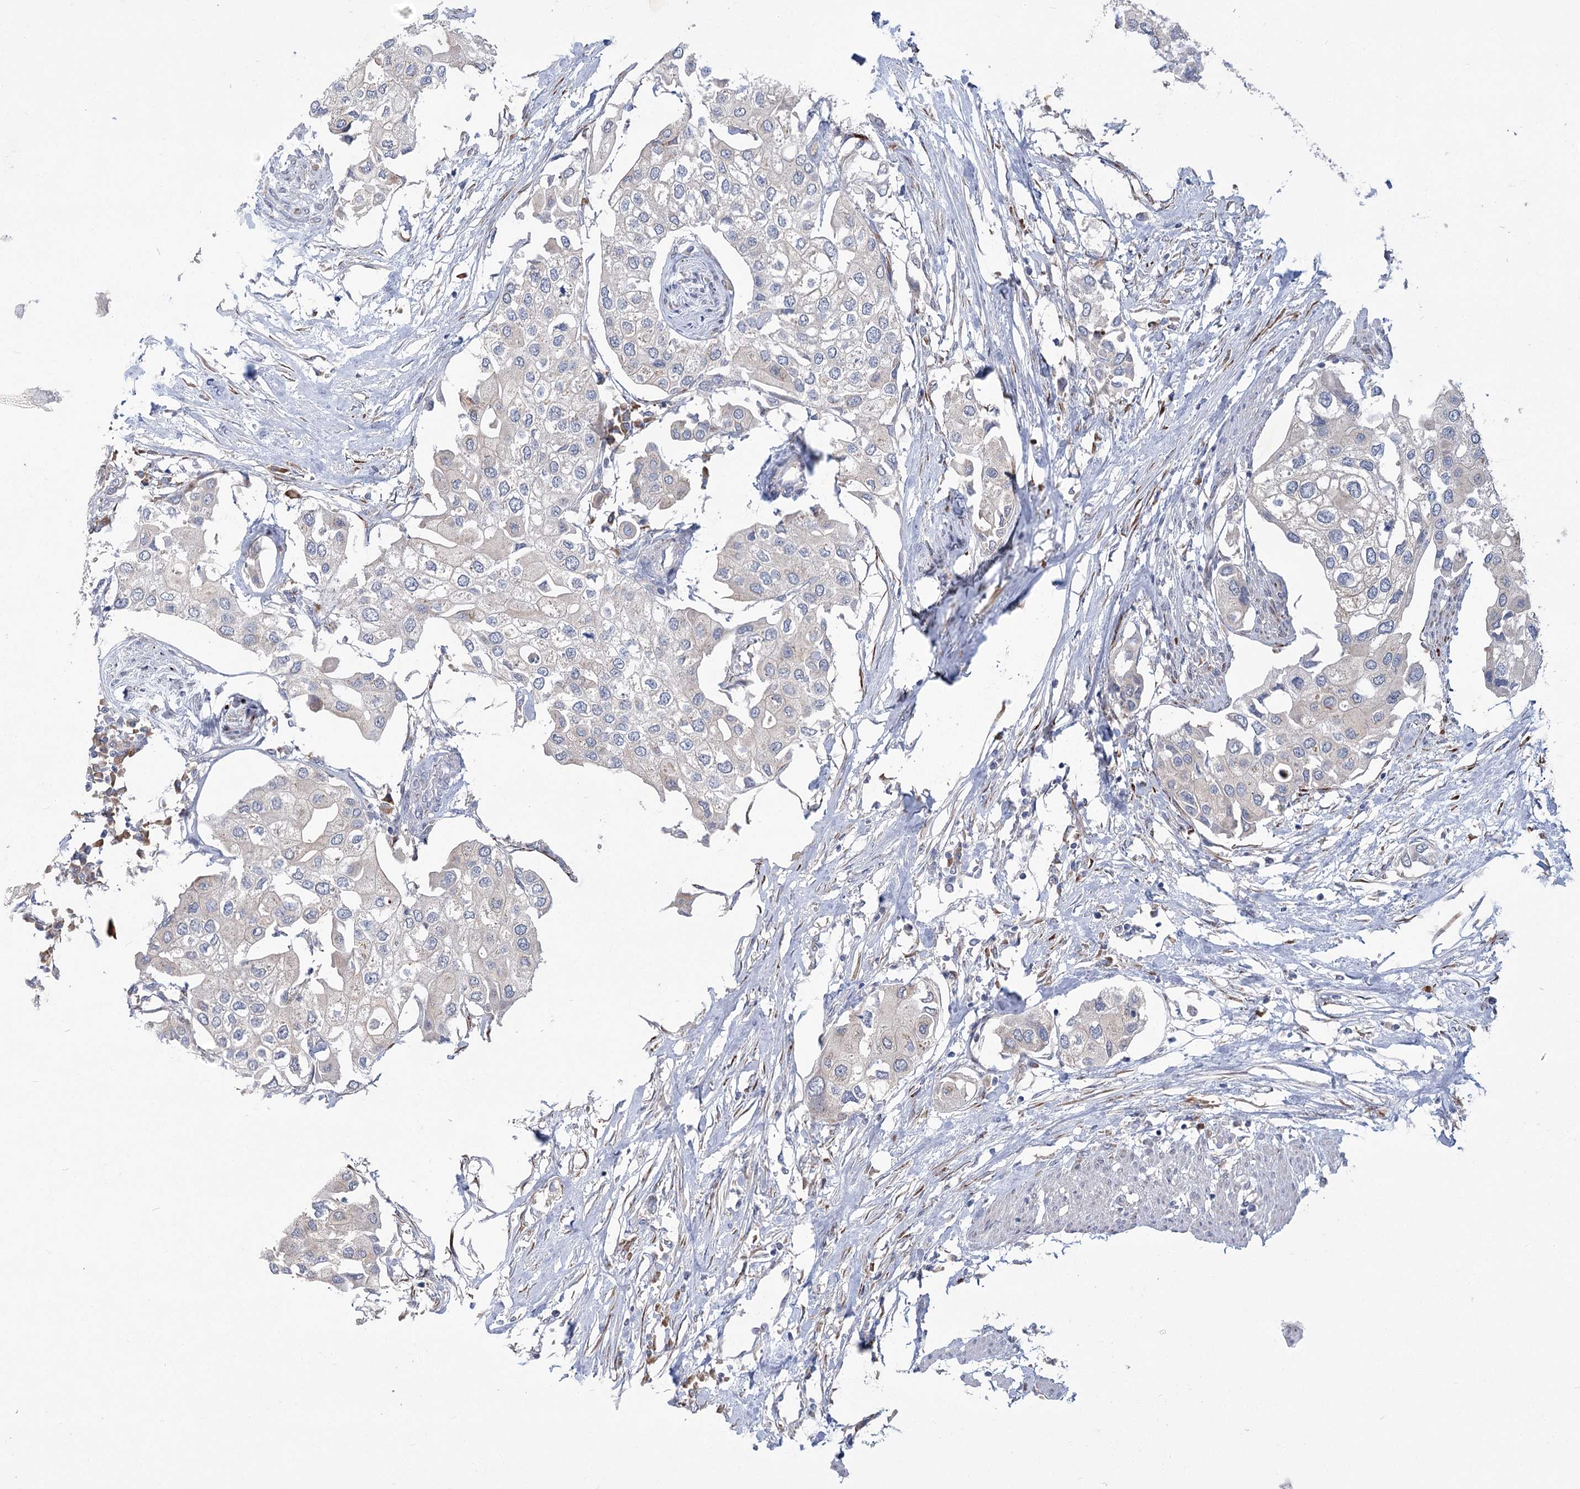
{"staining": {"intensity": "negative", "quantity": "none", "location": "none"}, "tissue": "urothelial cancer", "cell_type": "Tumor cells", "image_type": "cancer", "snomed": [{"axis": "morphology", "description": "Urothelial carcinoma, High grade"}, {"axis": "topography", "description": "Urinary bladder"}], "caption": "Urothelial cancer was stained to show a protein in brown. There is no significant positivity in tumor cells. (DAB IHC visualized using brightfield microscopy, high magnification).", "gene": "GCNT4", "patient": {"sex": "male", "age": 64}}